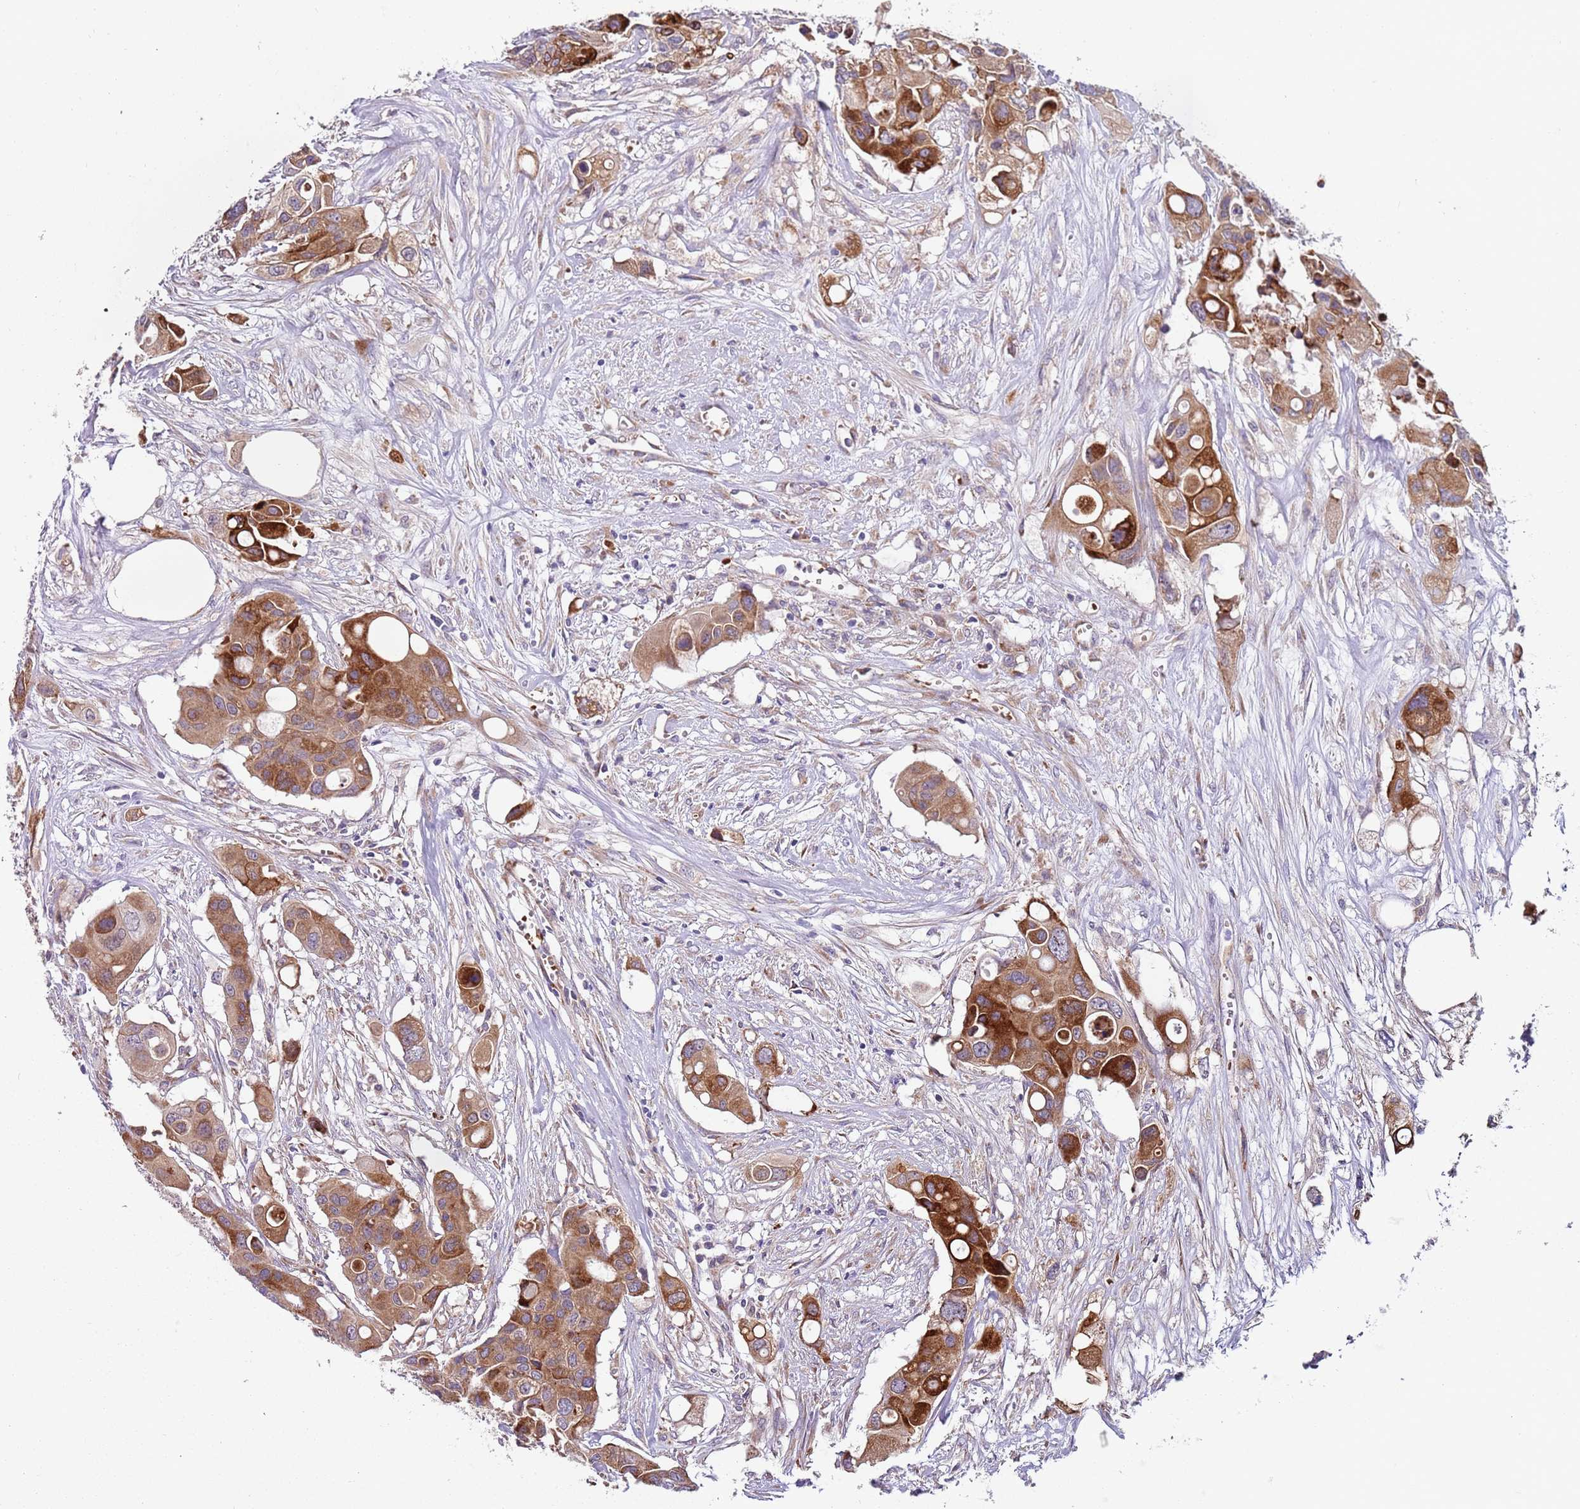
{"staining": {"intensity": "strong", "quantity": ">75%", "location": "cytoplasmic/membranous"}, "tissue": "colorectal cancer", "cell_type": "Tumor cells", "image_type": "cancer", "snomed": [{"axis": "morphology", "description": "Adenocarcinoma, NOS"}, {"axis": "topography", "description": "Colon"}], "caption": "A brown stain highlights strong cytoplasmic/membranous positivity of a protein in colorectal adenocarcinoma tumor cells.", "gene": "VWCE", "patient": {"sex": "male", "age": 77}}